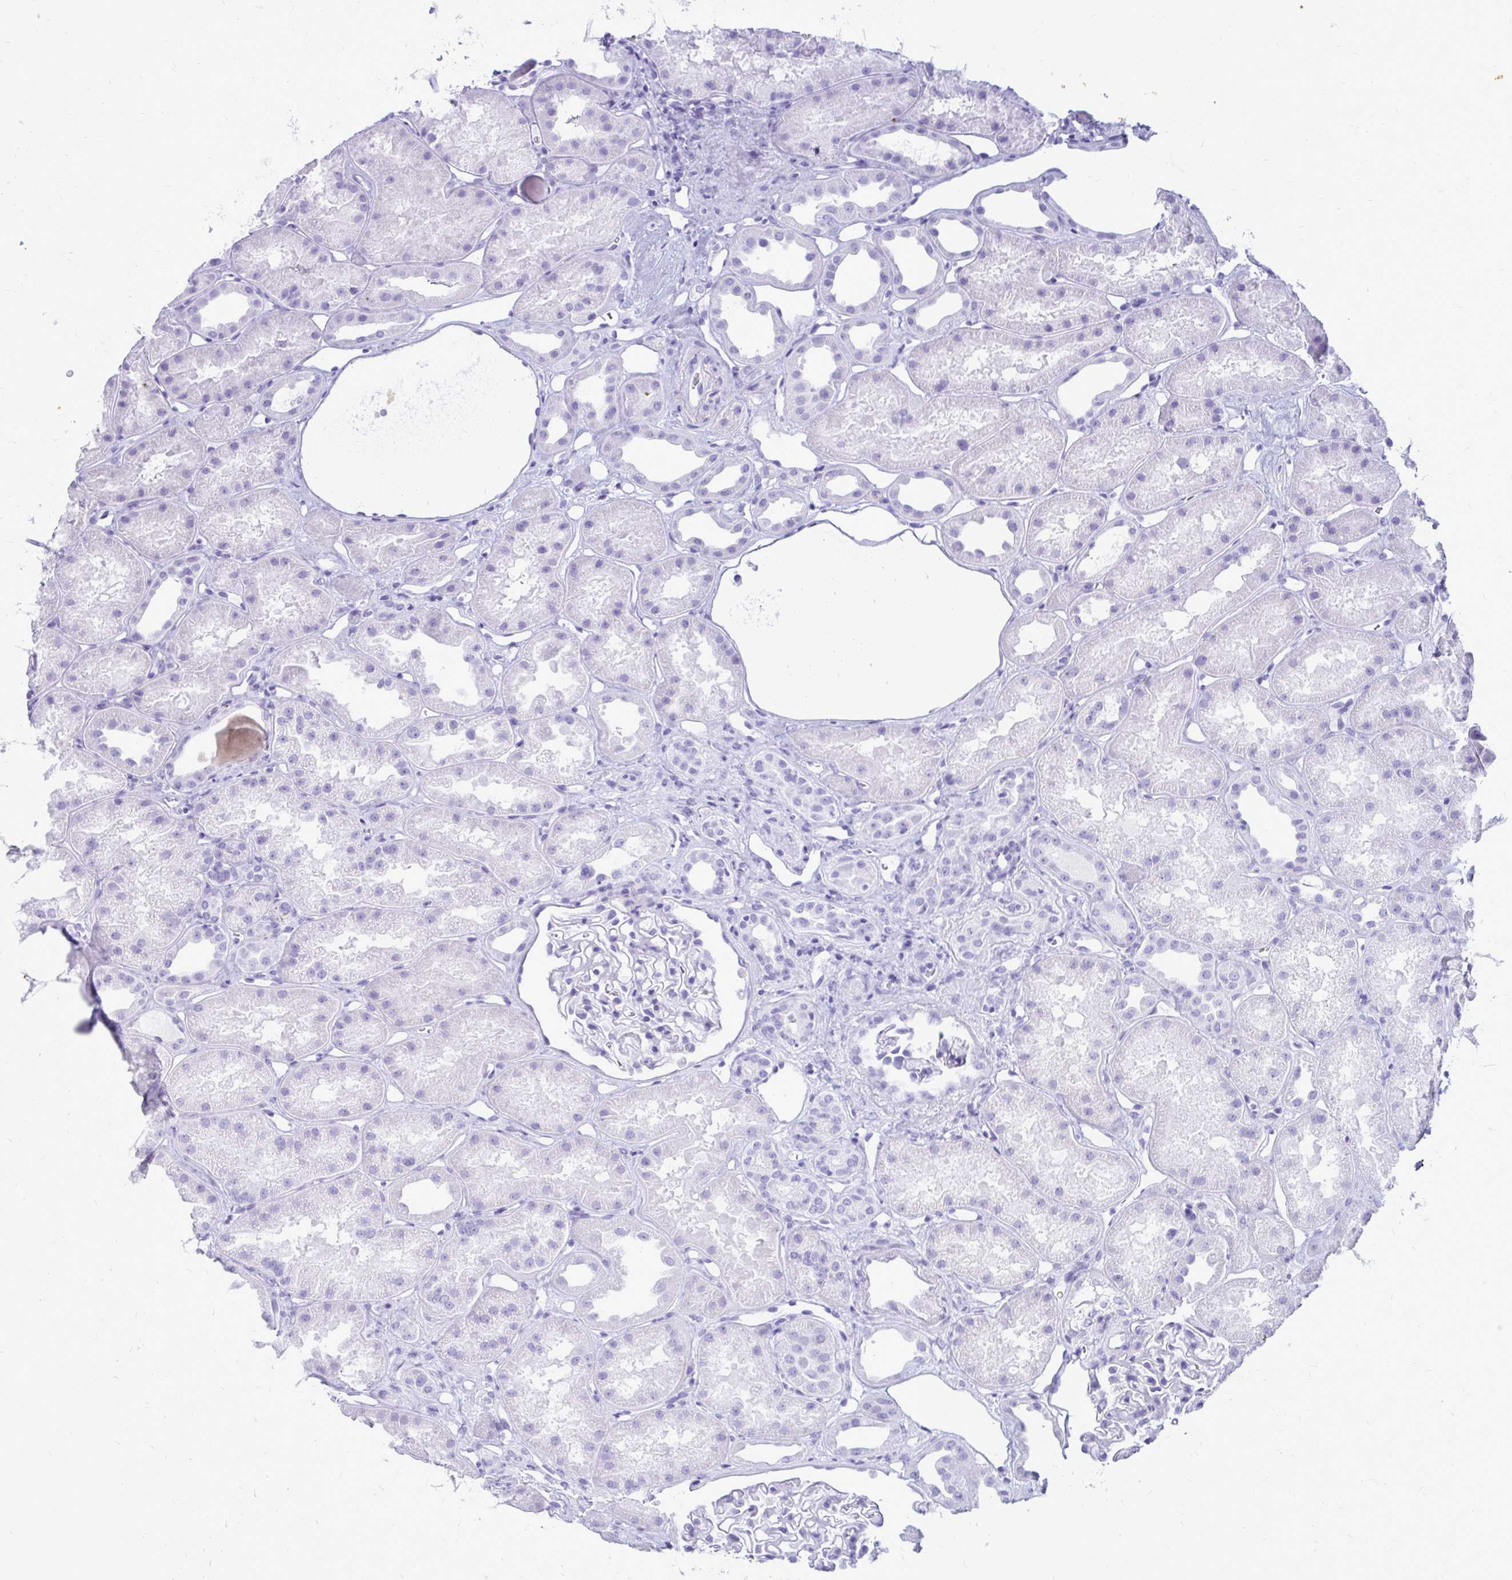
{"staining": {"intensity": "negative", "quantity": "none", "location": "none"}, "tissue": "kidney", "cell_type": "Cells in glomeruli", "image_type": "normal", "snomed": [{"axis": "morphology", "description": "Normal tissue, NOS"}, {"axis": "topography", "description": "Kidney"}], "caption": "This photomicrograph is of unremarkable kidney stained with immunohistochemistry to label a protein in brown with the nuclei are counter-stained blue. There is no staining in cells in glomeruli.", "gene": "OR10R2", "patient": {"sex": "male", "age": 61}}